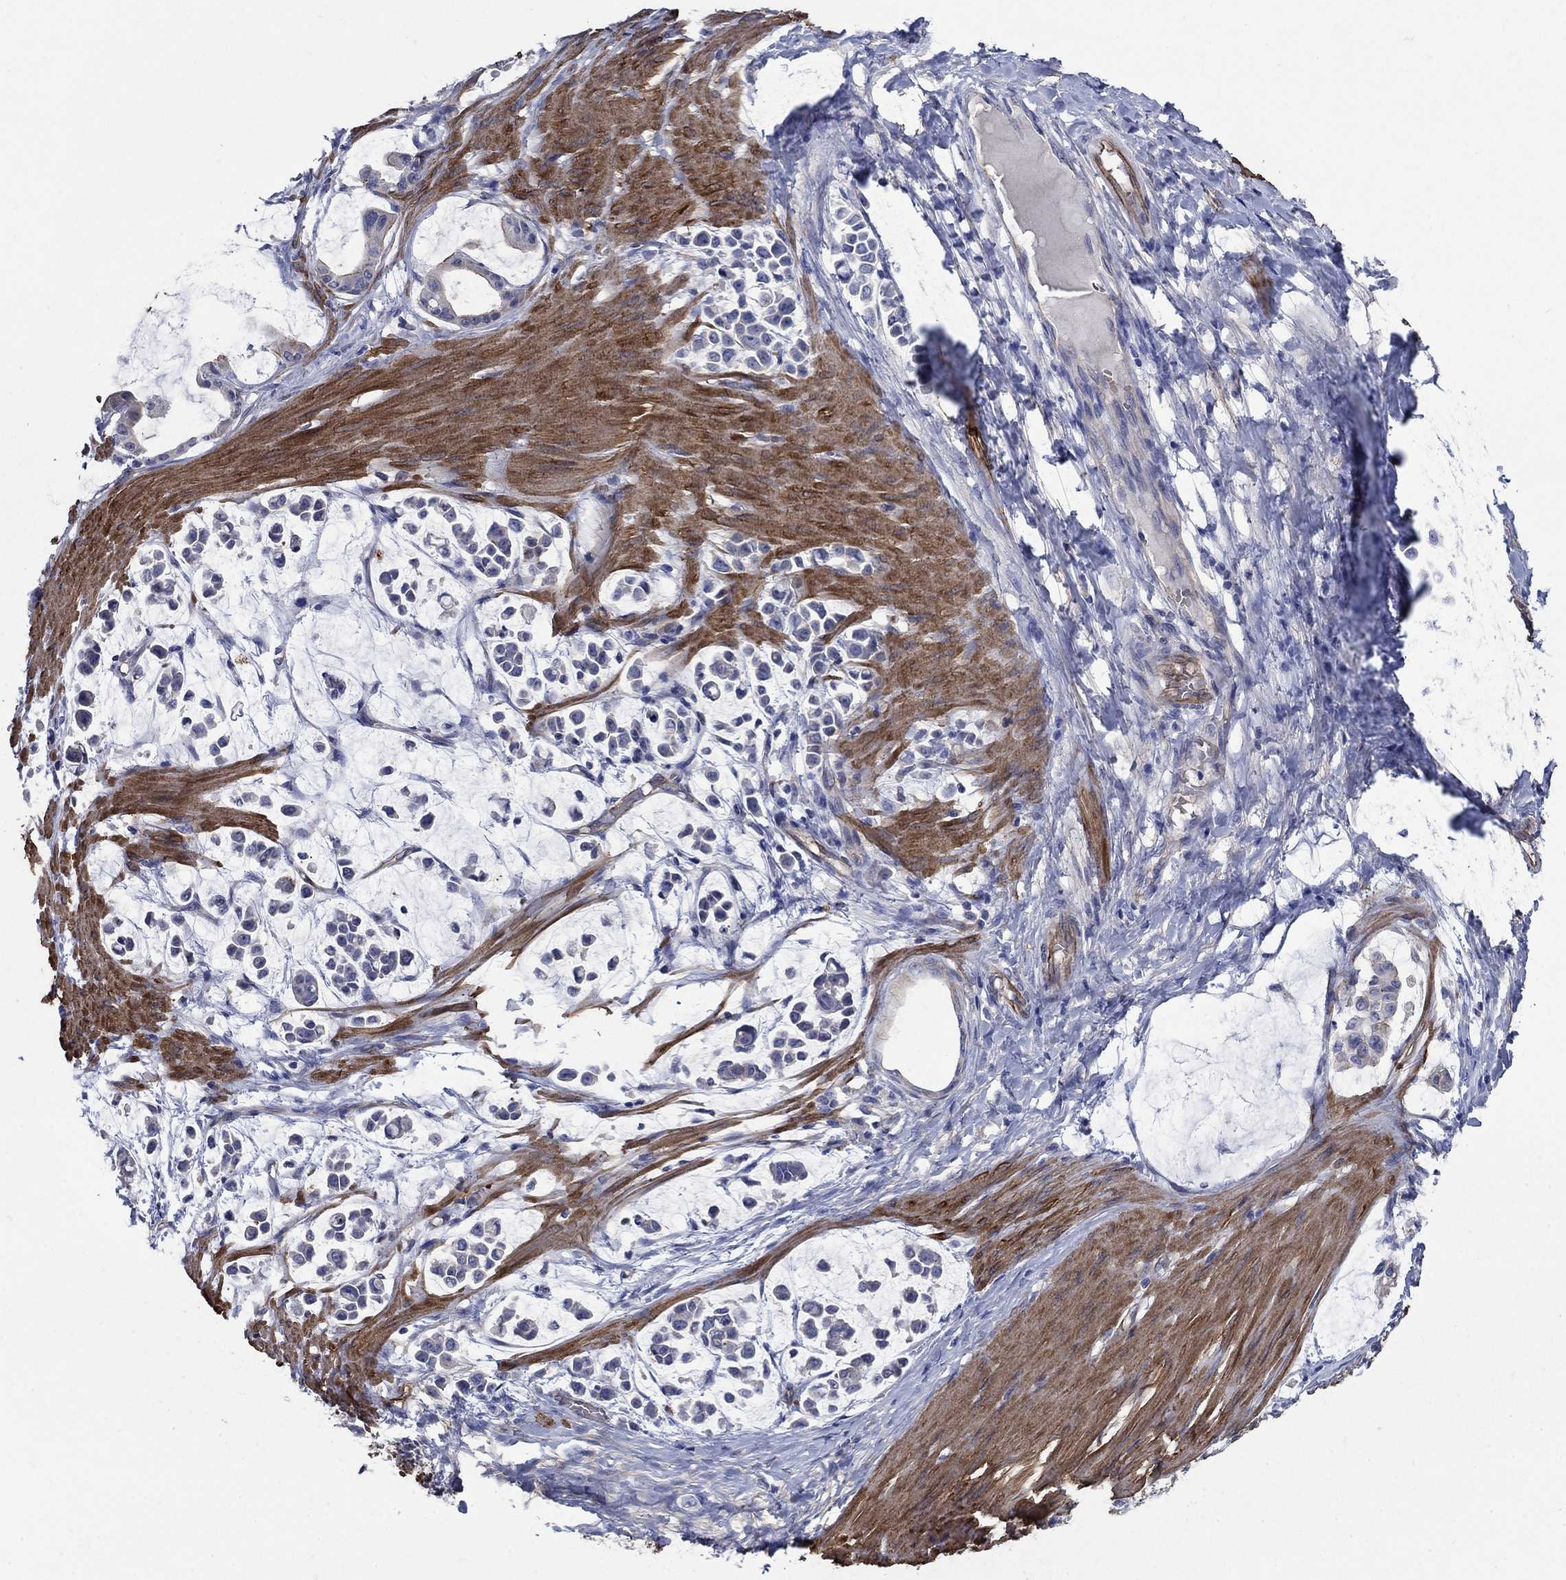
{"staining": {"intensity": "negative", "quantity": "none", "location": "none"}, "tissue": "stomach cancer", "cell_type": "Tumor cells", "image_type": "cancer", "snomed": [{"axis": "morphology", "description": "Adenocarcinoma, NOS"}, {"axis": "topography", "description": "Stomach"}], "caption": "DAB (3,3'-diaminobenzidine) immunohistochemical staining of stomach cancer demonstrates no significant staining in tumor cells.", "gene": "FLNC", "patient": {"sex": "male", "age": 82}}